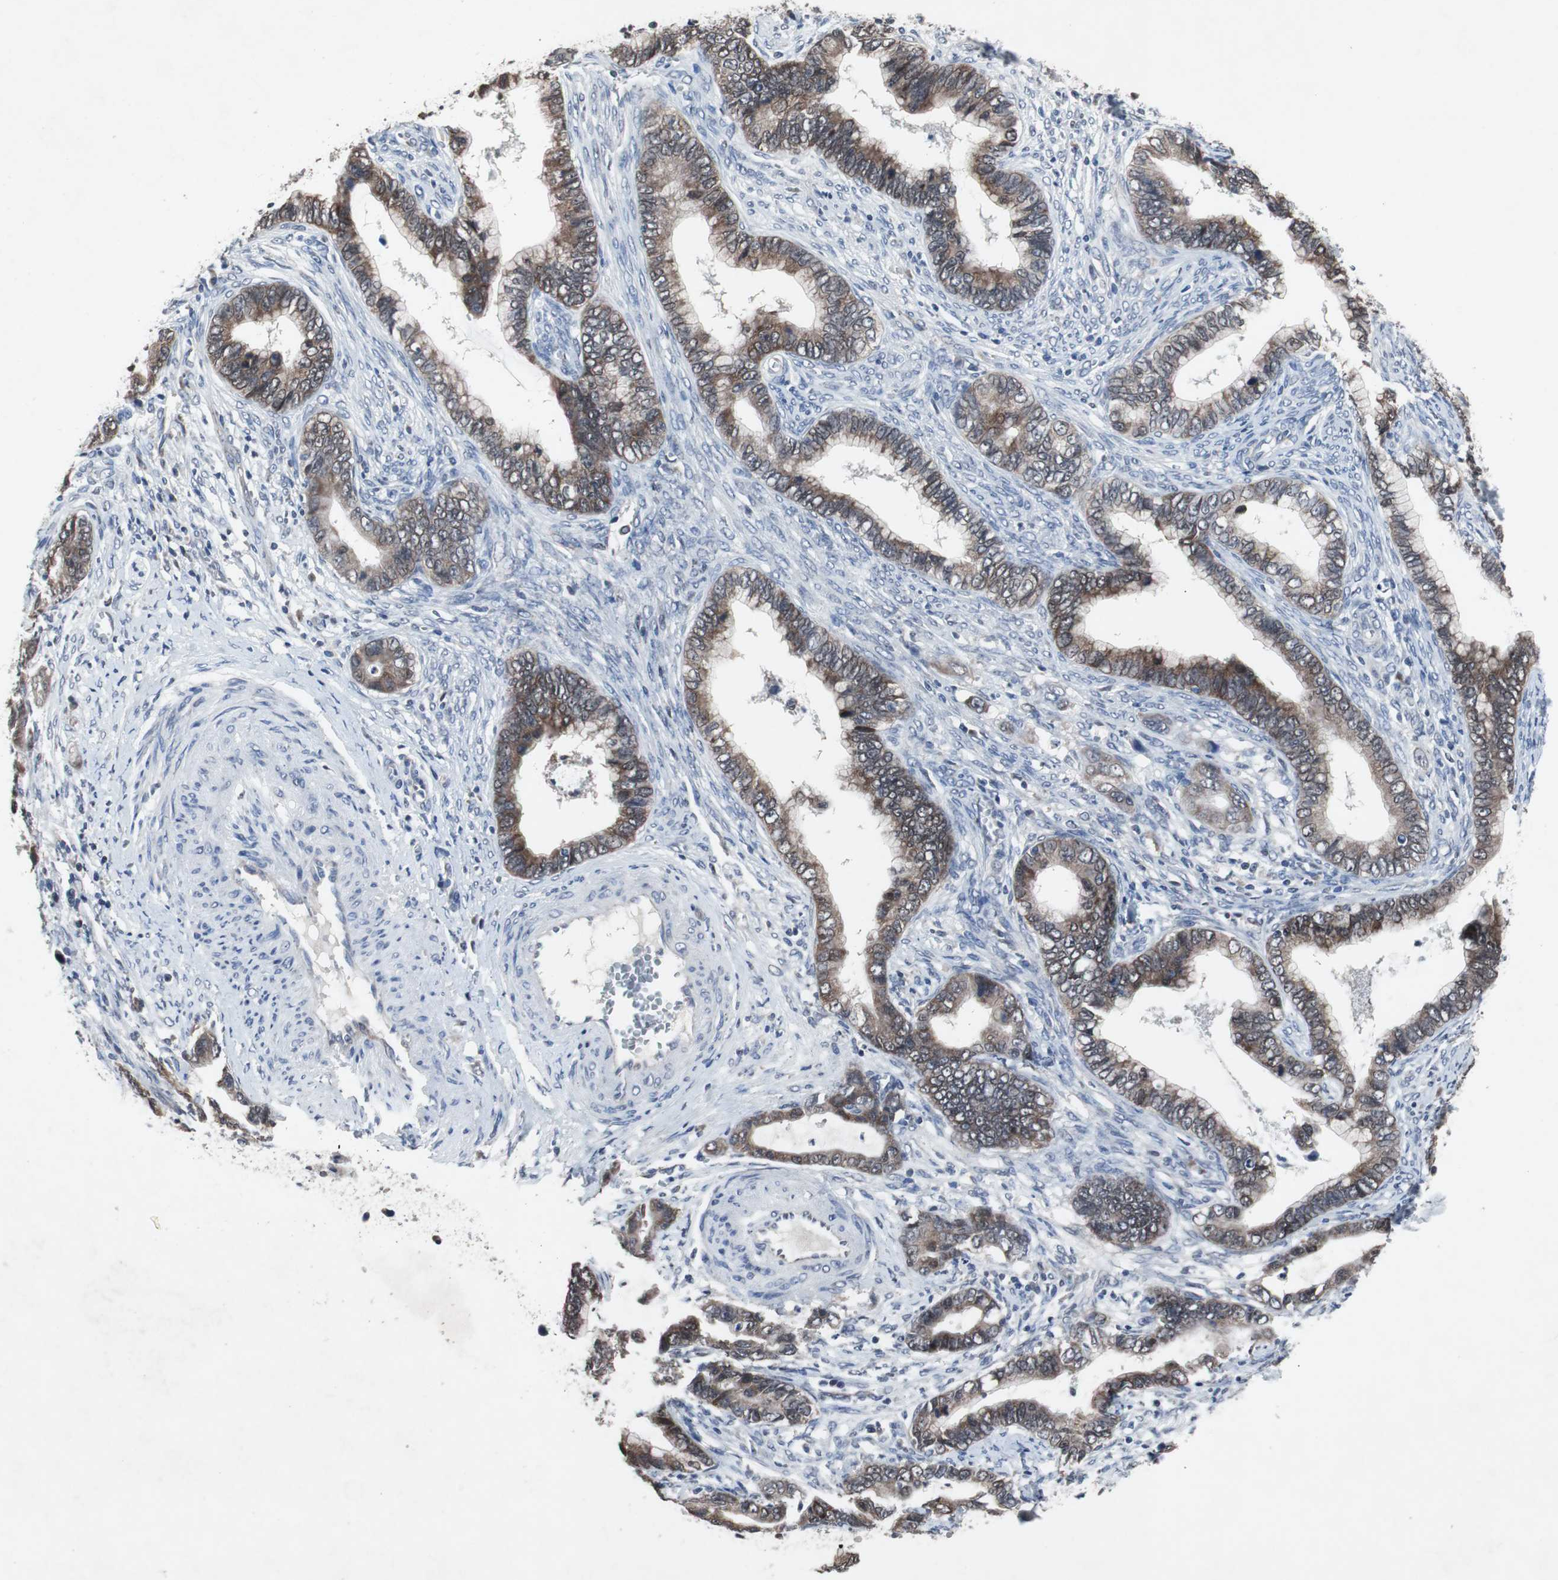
{"staining": {"intensity": "moderate", "quantity": ">75%", "location": "cytoplasmic/membranous"}, "tissue": "cervical cancer", "cell_type": "Tumor cells", "image_type": "cancer", "snomed": [{"axis": "morphology", "description": "Adenocarcinoma, NOS"}, {"axis": "topography", "description": "Cervix"}], "caption": "Moderate cytoplasmic/membranous positivity for a protein is identified in approximately >75% of tumor cells of cervical adenocarcinoma using immunohistochemistry (IHC).", "gene": "RBM47", "patient": {"sex": "female", "age": 44}}